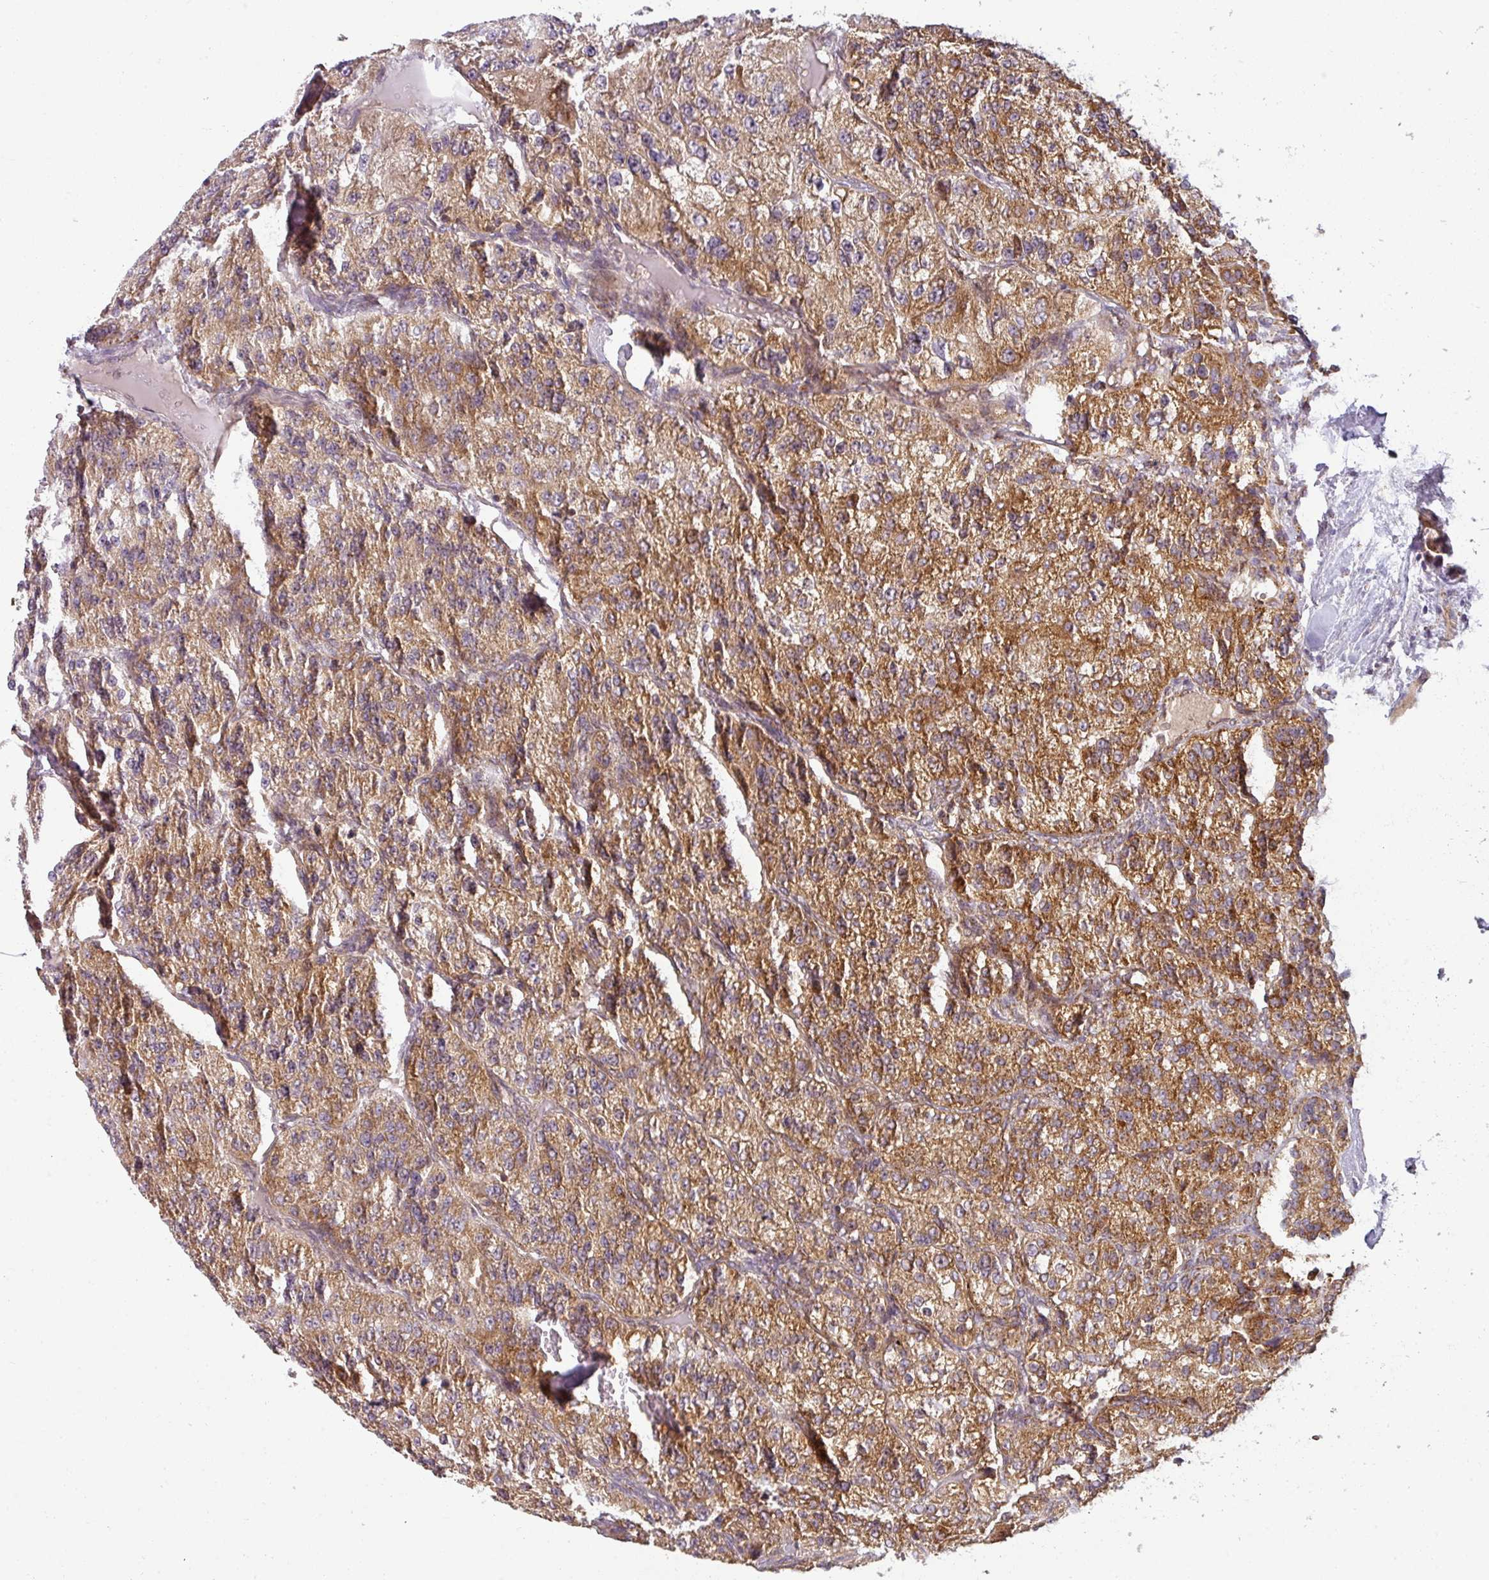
{"staining": {"intensity": "moderate", "quantity": ">75%", "location": "cytoplasmic/membranous"}, "tissue": "renal cancer", "cell_type": "Tumor cells", "image_type": "cancer", "snomed": [{"axis": "morphology", "description": "Adenocarcinoma, NOS"}, {"axis": "topography", "description": "Kidney"}], "caption": "This photomicrograph exhibits immunohistochemistry staining of renal cancer (adenocarcinoma), with medium moderate cytoplasmic/membranous staining in about >75% of tumor cells.", "gene": "MRPS16", "patient": {"sex": "female", "age": 63}}